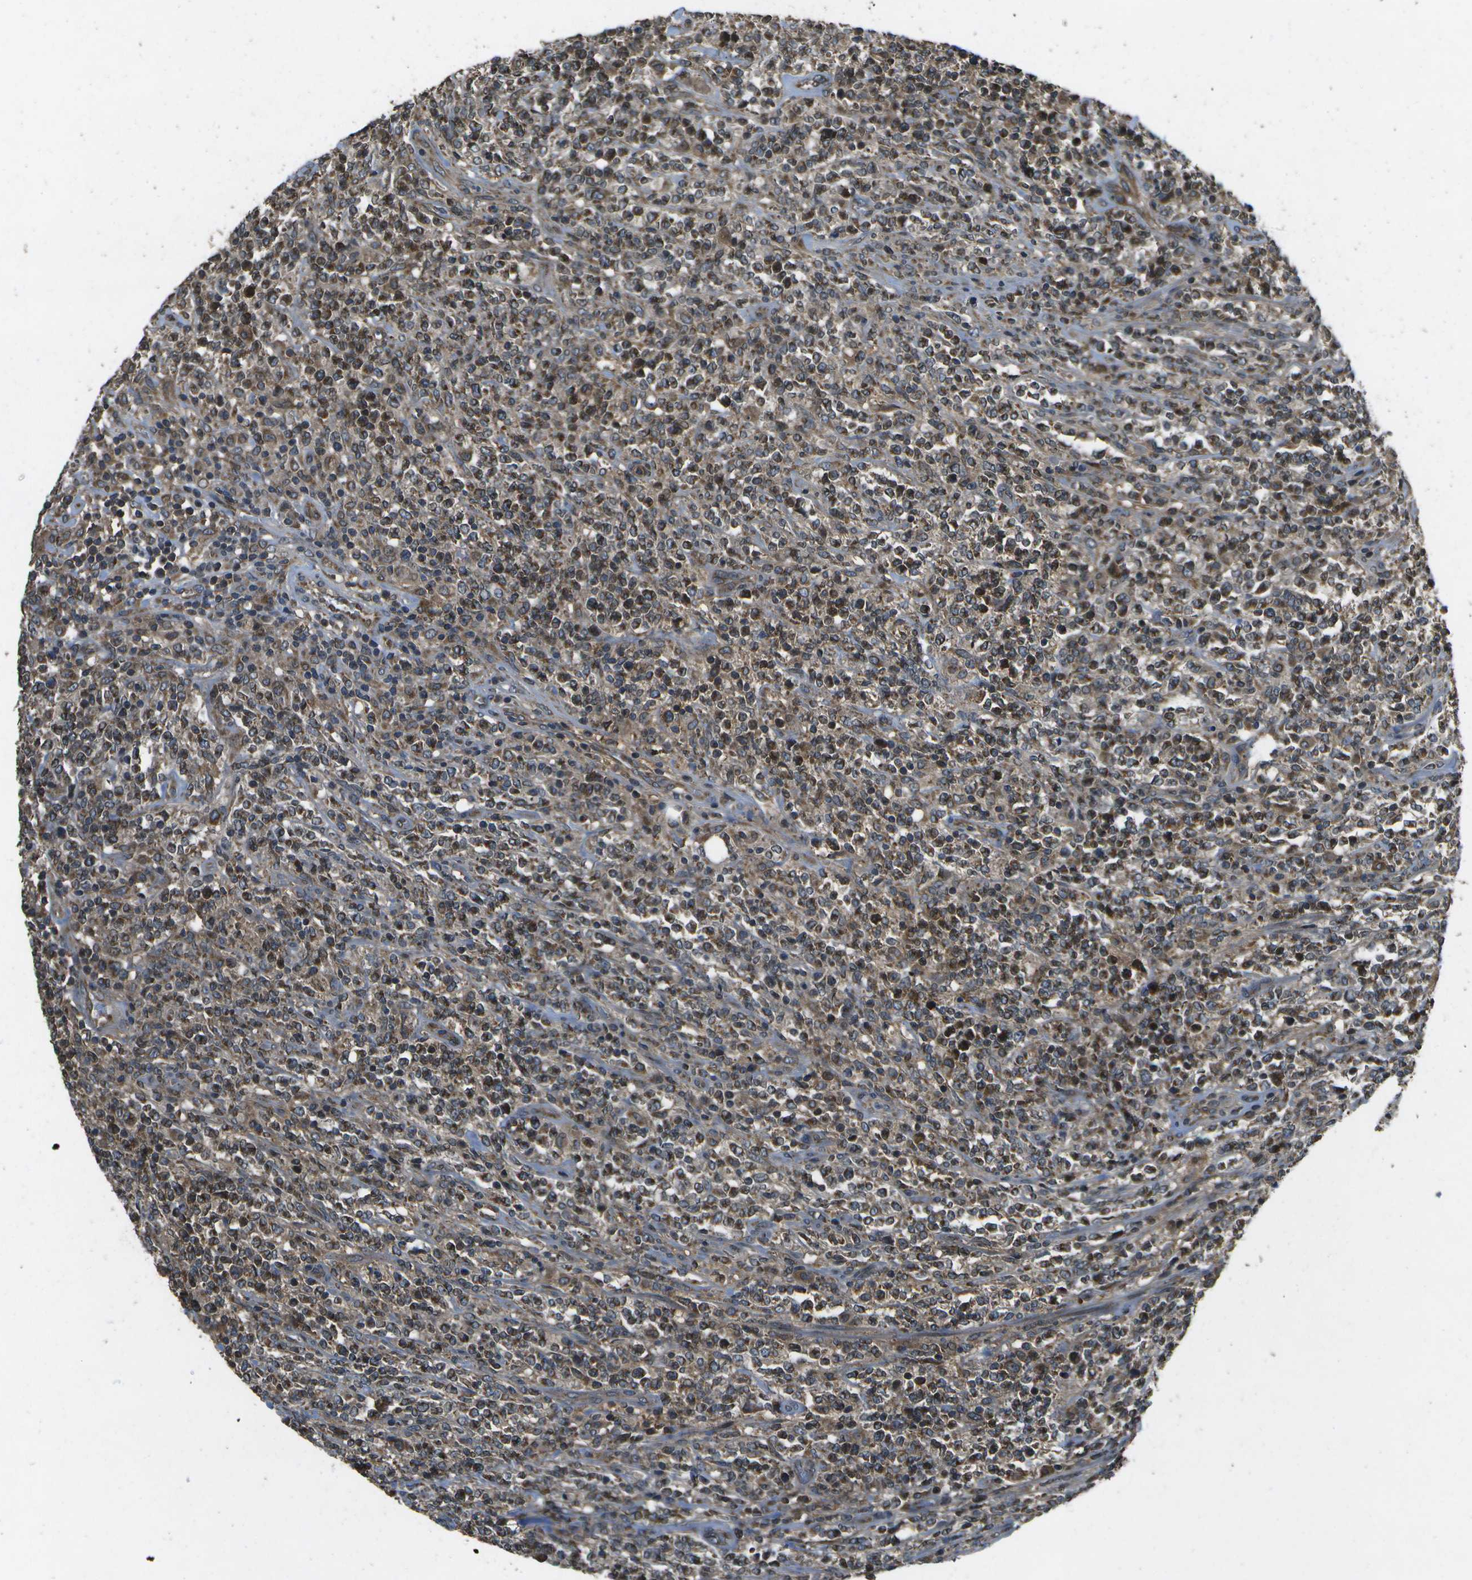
{"staining": {"intensity": "moderate", "quantity": ">75%", "location": "cytoplasmic/membranous"}, "tissue": "lymphoma", "cell_type": "Tumor cells", "image_type": "cancer", "snomed": [{"axis": "morphology", "description": "Malignant lymphoma, non-Hodgkin's type, High grade"}, {"axis": "topography", "description": "Soft tissue"}], "caption": "A brown stain highlights moderate cytoplasmic/membranous expression of a protein in high-grade malignant lymphoma, non-Hodgkin's type tumor cells.", "gene": "HFE", "patient": {"sex": "male", "age": 18}}